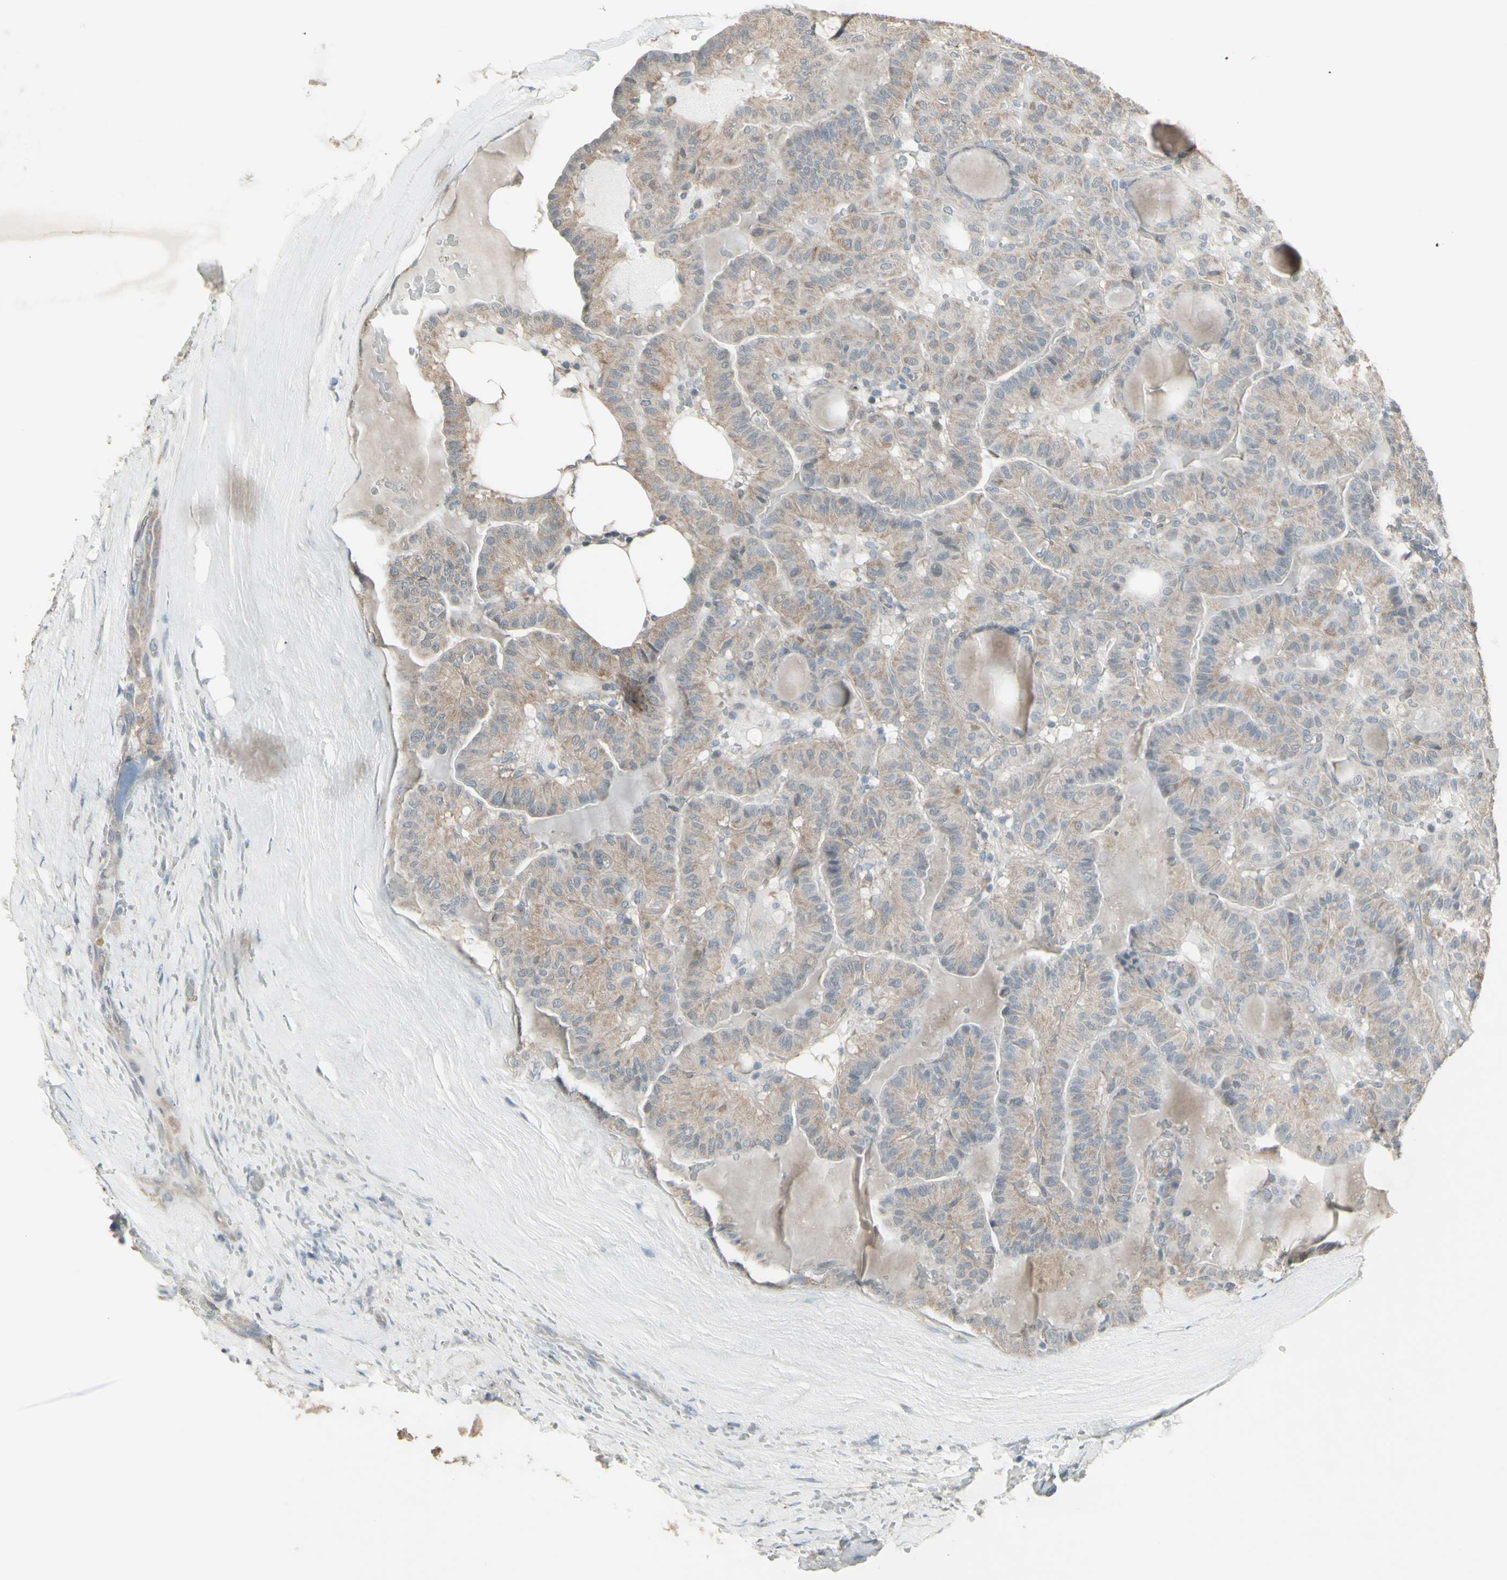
{"staining": {"intensity": "weak", "quantity": ">75%", "location": "cytoplasmic/membranous"}, "tissue": "thyroid cancer", "cell_type": "Tumor cells", "image_type": "cancer", "snomed": [{"axis": "morphology", "description": "Papillary adenocarcinoma, NOS"}, {"axis": "topography", "description": "Thyroid gland"}], "caption": "Weak cytoplasmic/membranous positivity is identified in about >75% of tumor cells in thyroid cancer (papillary adenocarcinoma). Using DAB (3,3'-diaminobenzidine) (brown) and hematoxylin (blue) stains, captured at high magnification using brightfield microscopy.", "gene": "FXYD3", "patient": {"sex": "male", "age": 77}}